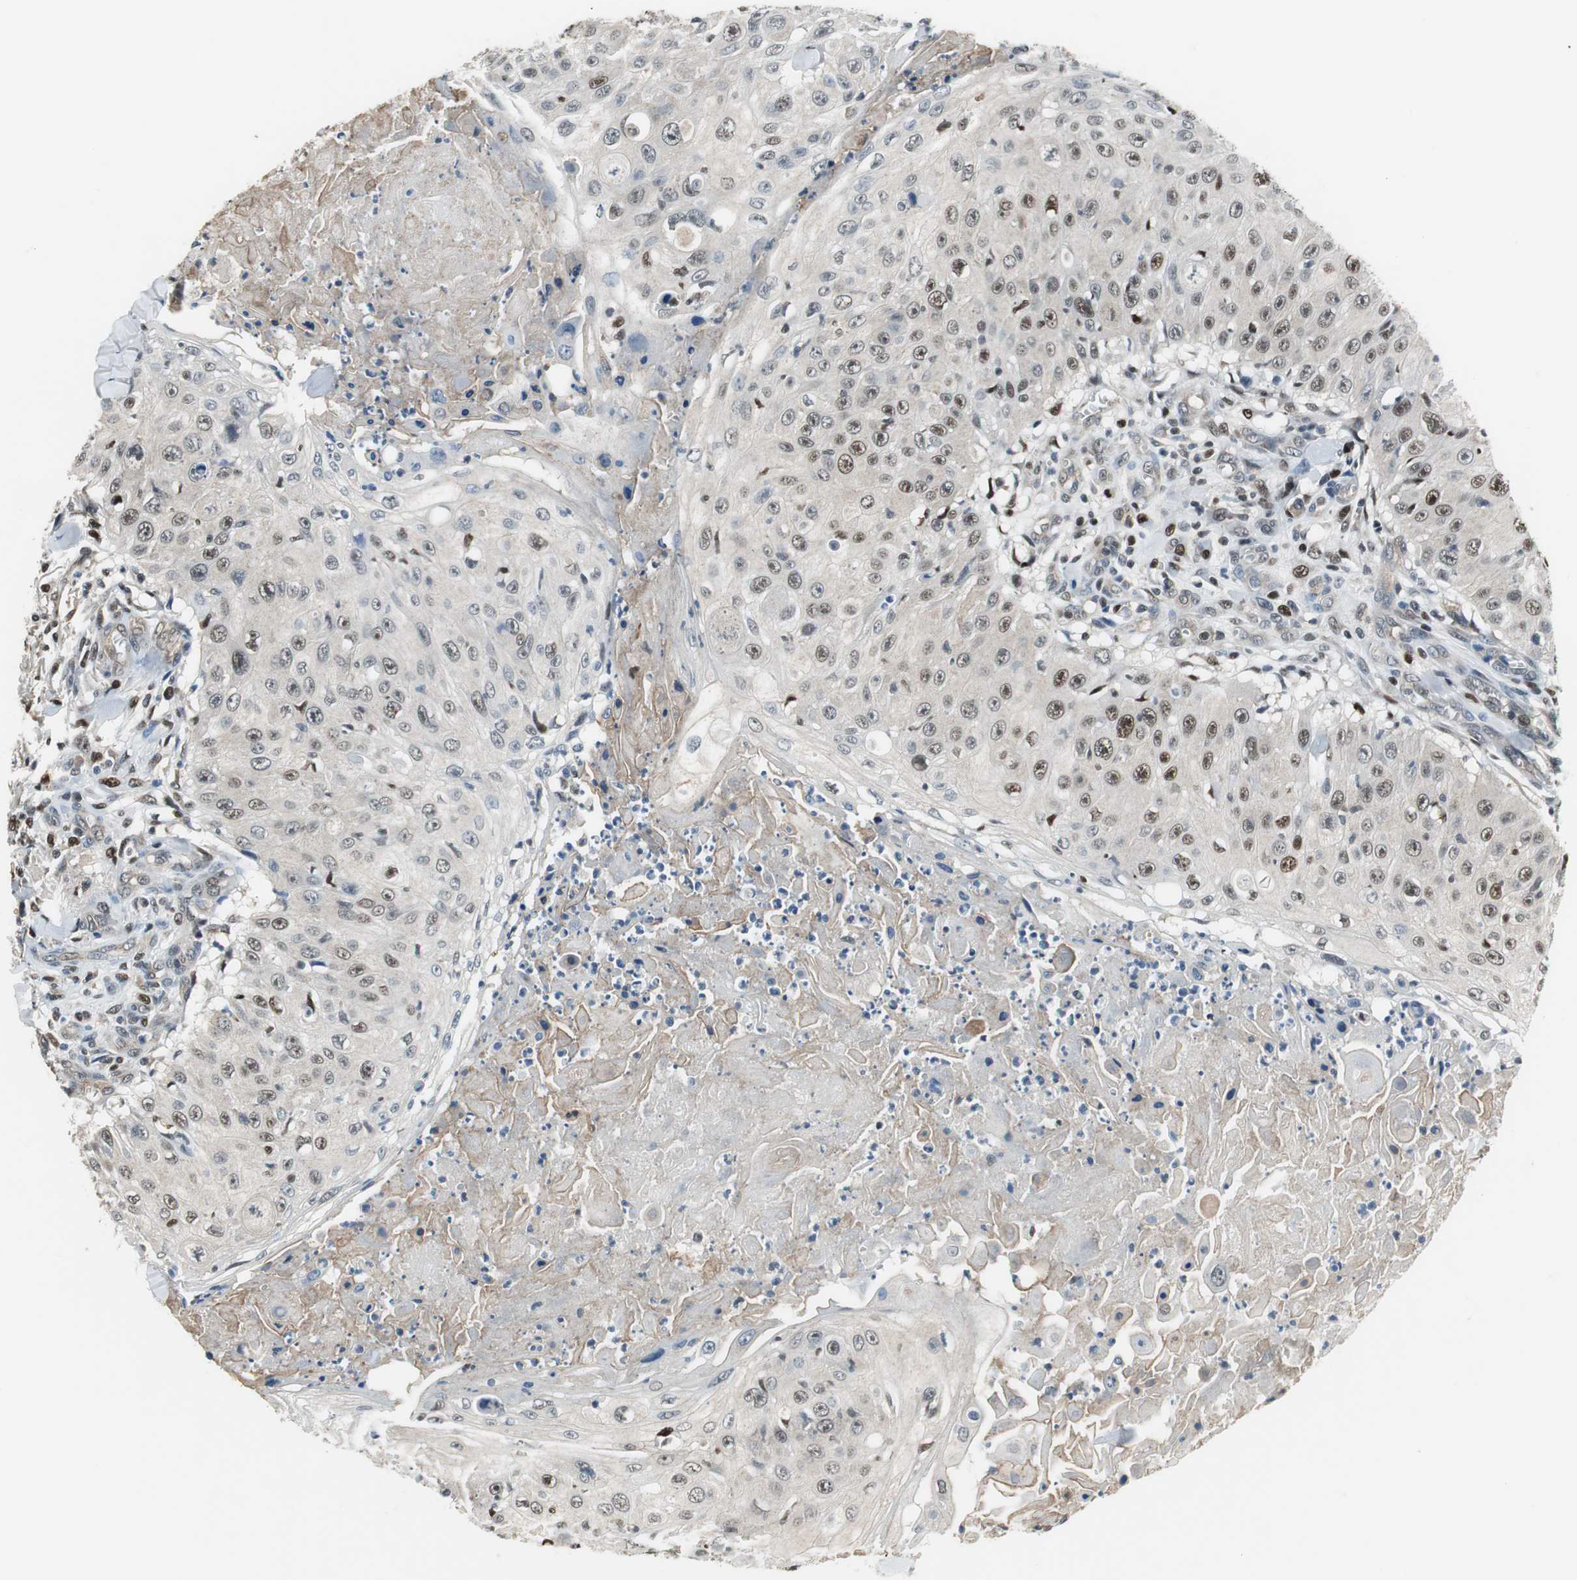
{"staining": {"intensity": "weak", "quantity": "<25%", "location": "cytoplasmic/membranous"}, "tissue": "skin cancer", "cell_type": "Tumor cells", "image_type": "cancer", "snomed": [{"axis": "morphology", "description": "Squamous cell carcinoma, NOS"}, {"axis": "topography", "description": "Skin"}], "caption": "DAB immunohistochemical staining of skin cancer demonstrates no significant expression in tumor cells.", "gene": "MAFB", "patient": {"sex": "male", "age": 86}}